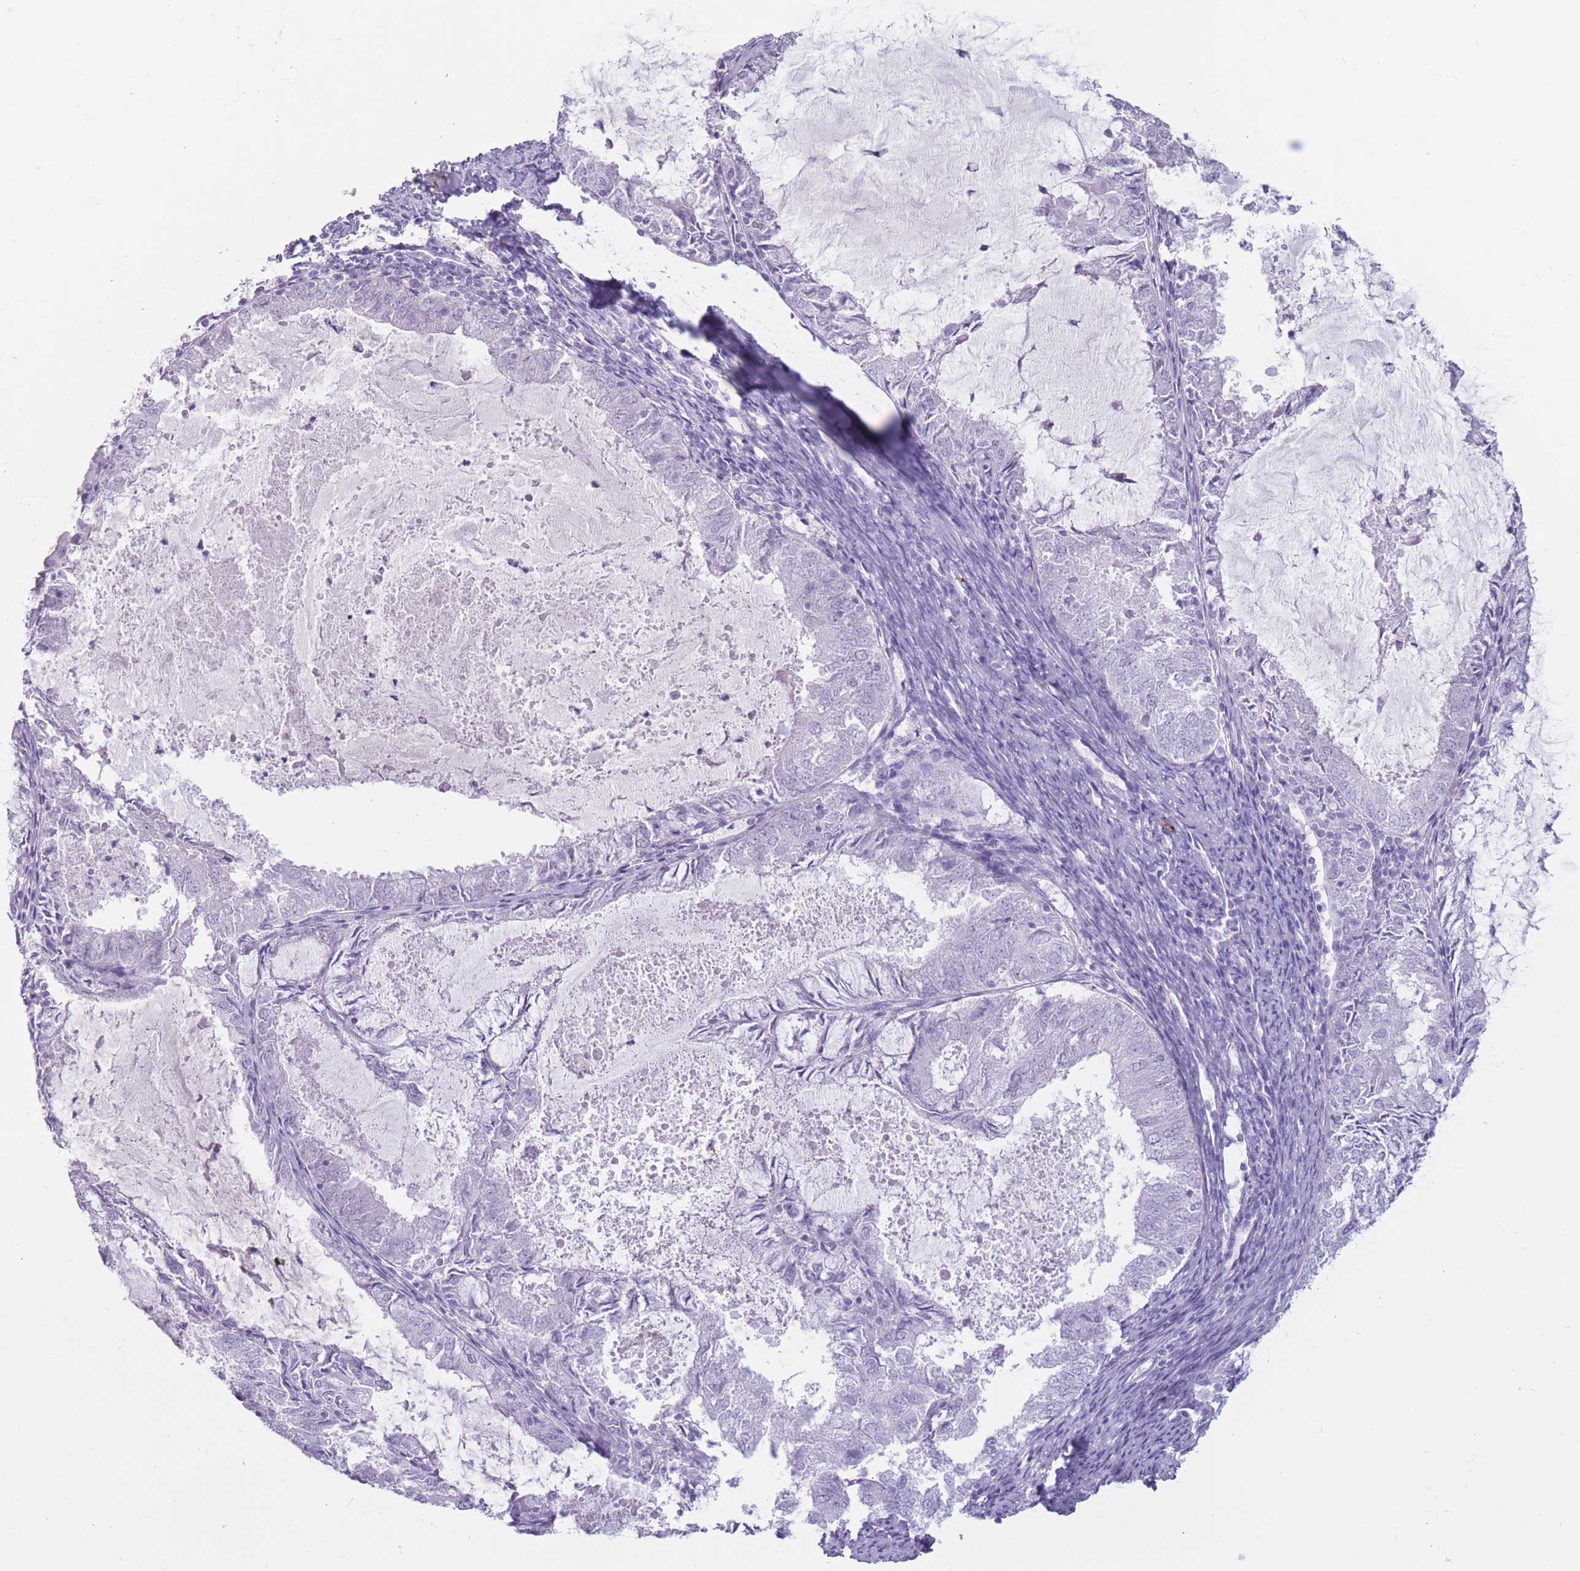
{"staining": {"intensity": "negative", "quantity": "none", "location": "none"}, "tissue": "endometrial cancer", "cell_type": "Tumor cells", "image_type": "cancer", "snomed": [{"axis": "morphology", "description": "Adenocarcinoma, NOS"}, {"axis": "topography", "description": "Endometrium"}], "caption": "A micrograph of human endometrial cancer is negative for staining in tumor cells.", "gene": "PNMA3", "patient": {"sex": "female", "age": 57}}